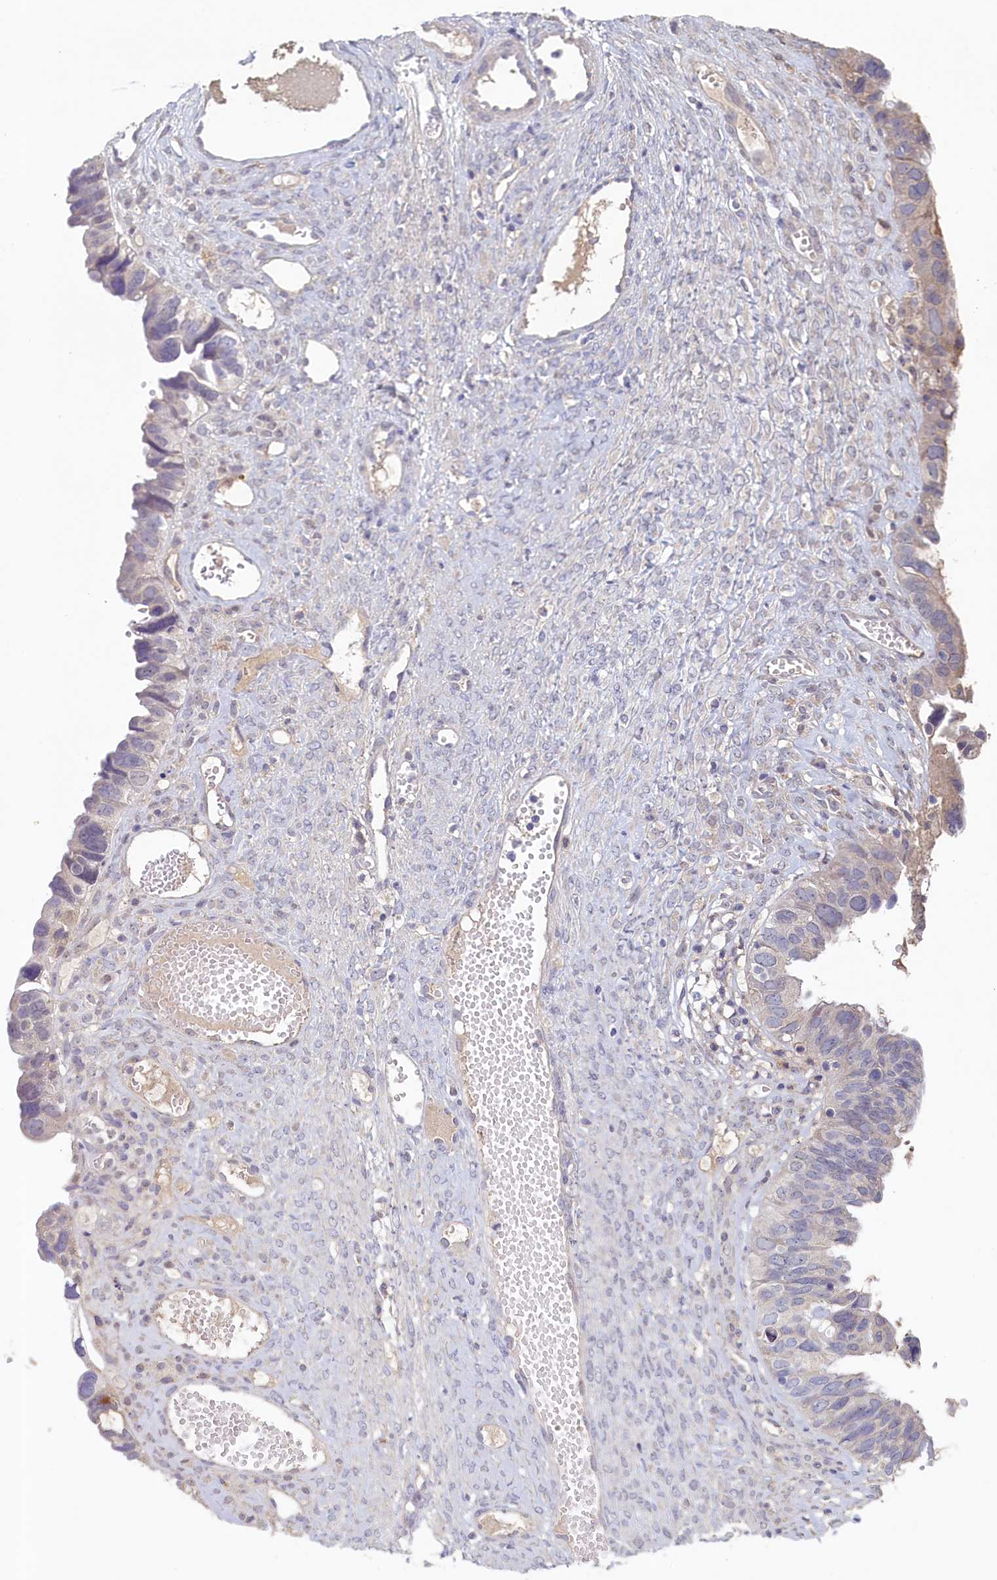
{"staining": {"intensity": "negative", "quantity": "none", "location": "none"}, "tissue": "ovarian cancer", "cell_type": "Tumor cells", "image_type": "cancer", "snomed": [{"axis": "morphology", "description": "Cystadenocarcinoma, serous, NOS"}, {"axis": "topography", "description": "Ovary"}], "caption": "Tumor cells show no significant positivity in serous cystadenocarcinoma (ovarian).", "gene": "ATF7IP2", "patient": {"sex": "female", "age": 79}}